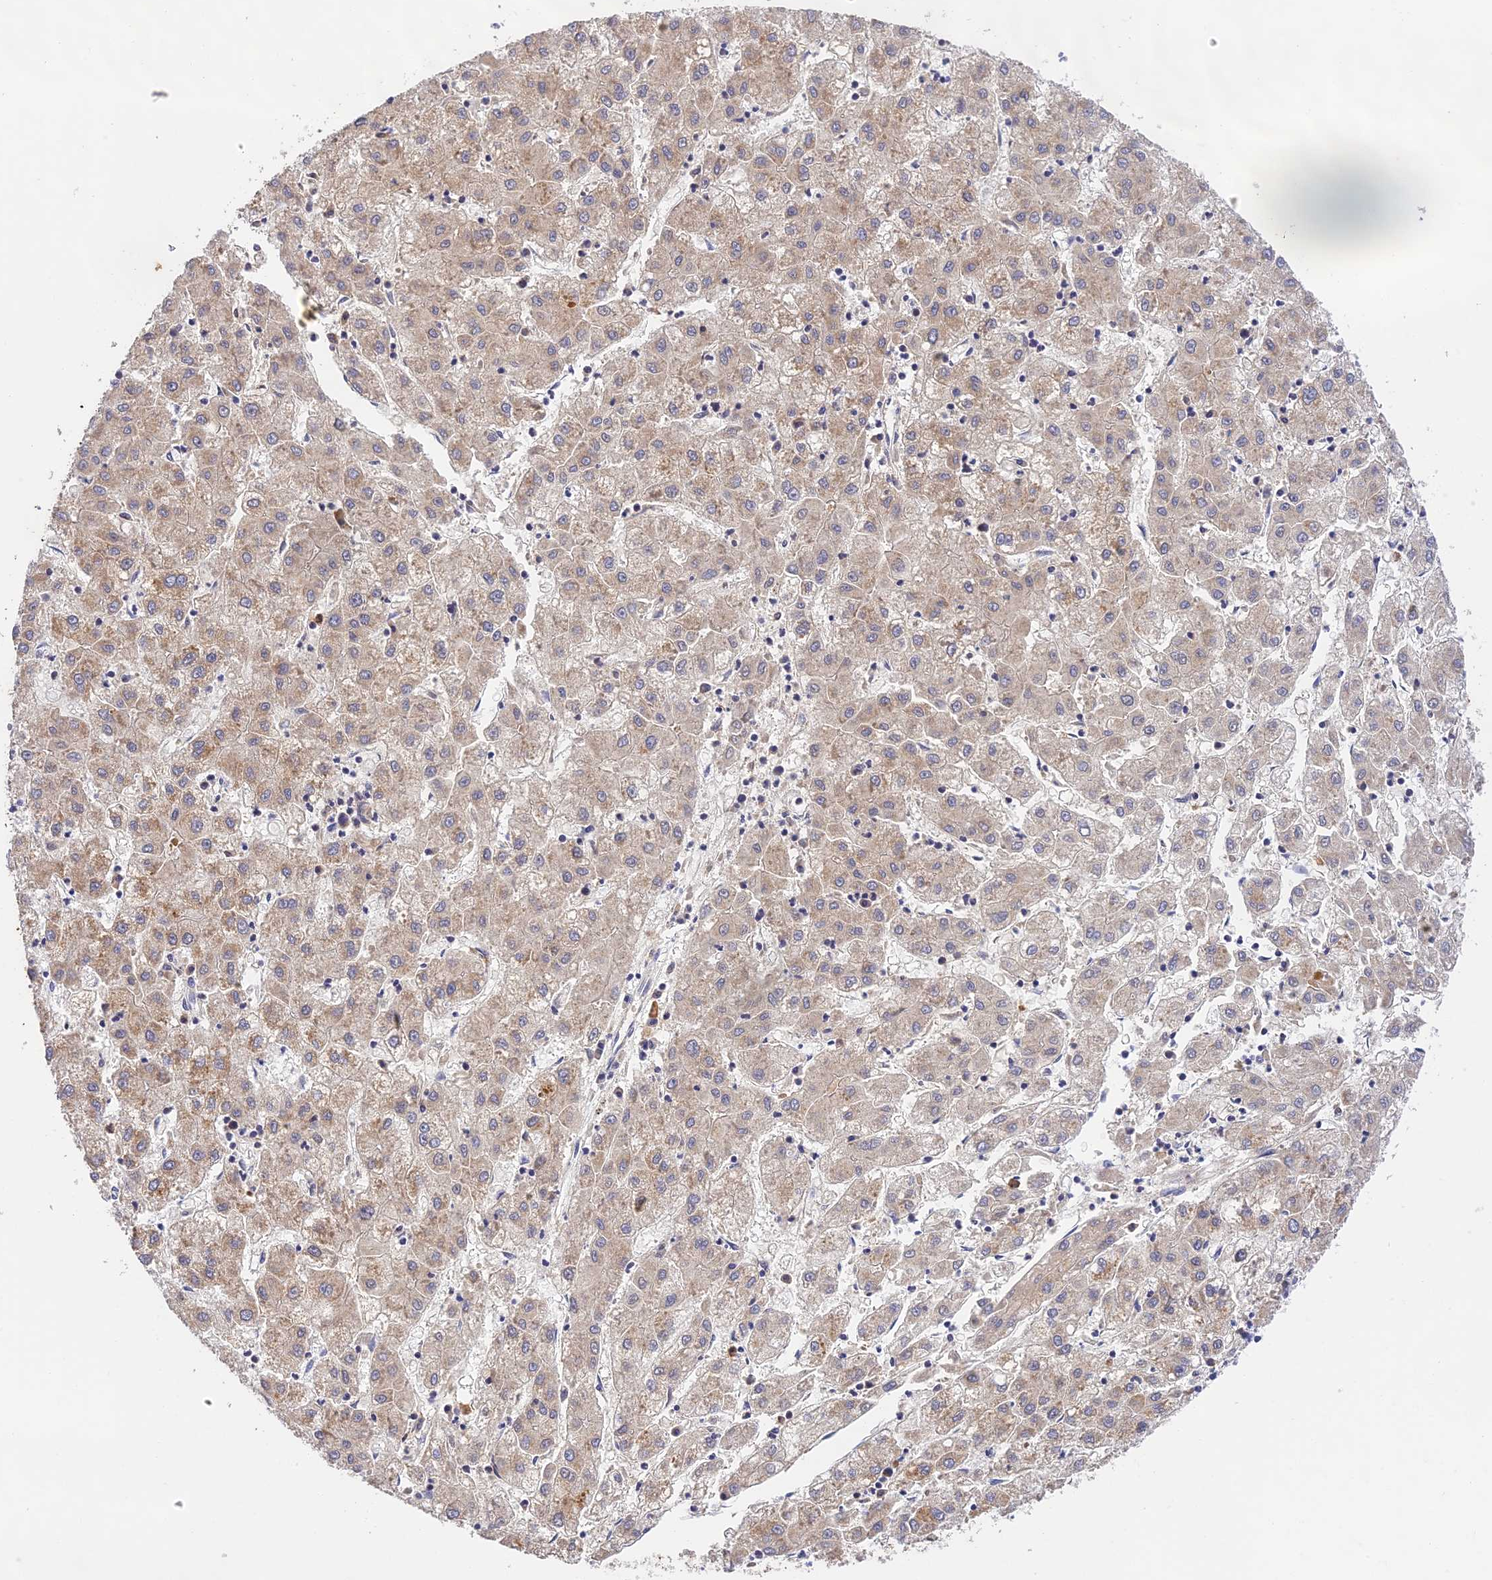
{"staining": {"intensity": "weak", "quantity": "25%-75%", "location": "cytoplasmic/membranous"}, "tissue": "liver cancer", "cell_type": "Tumor cells", "image_type": "cancer", "snomed": [{"axis": "morphology", "description": "Carcinoma, Hepatocellular, NOS"}, {"axis": "topography", "description": "Liver"}], "caption": "The micrograph shows staining of liver cancer (hepatocellular carcinoma), revealing weak cytoplasmic/membranous protein positivity (brown color) within tumor cells.", "gene": "PEX16", "patient": {"sex": "male", "age": 72}}